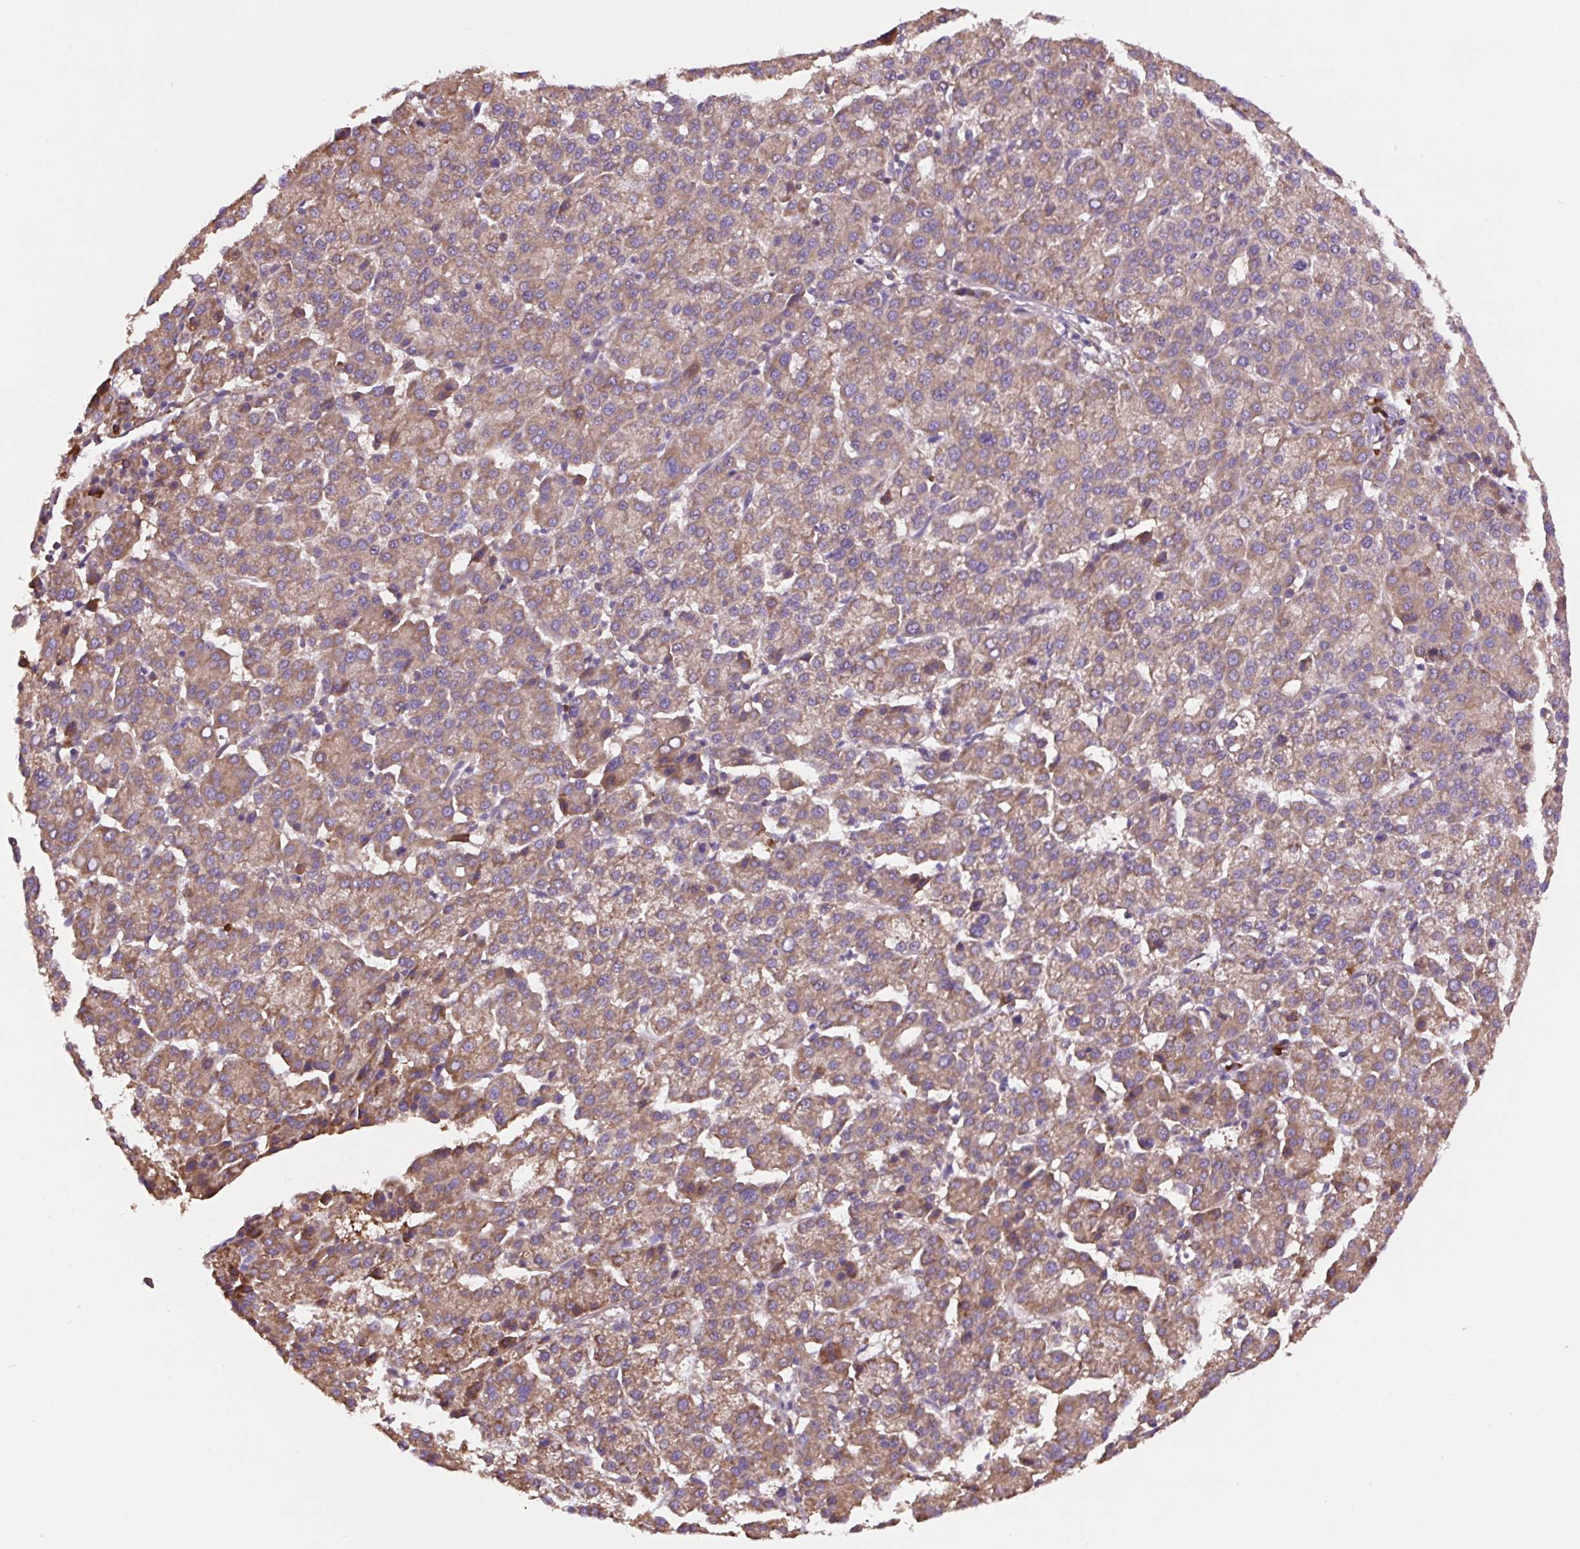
{"staining": {"intensity": "moderate", "quantity": ">75%", "location": "cytoplasmic/membranous"}, "tissue": "liver cancer", "cell_type": "Tumor cells", "image_type": "cancer", "snomed": [{"axis": "morphology", "description": "Carcinoma, Hepatocellular, NOS"}, {"axis": "topography", "description": "Liver"}], "caption": "Tumor cells reveal medium levels of moderate cytoplasmic/membranous staining in about >75% of cells in liver cancer.", "gene": "RPS23", "patient": {"sex": "female", "age": 58}}